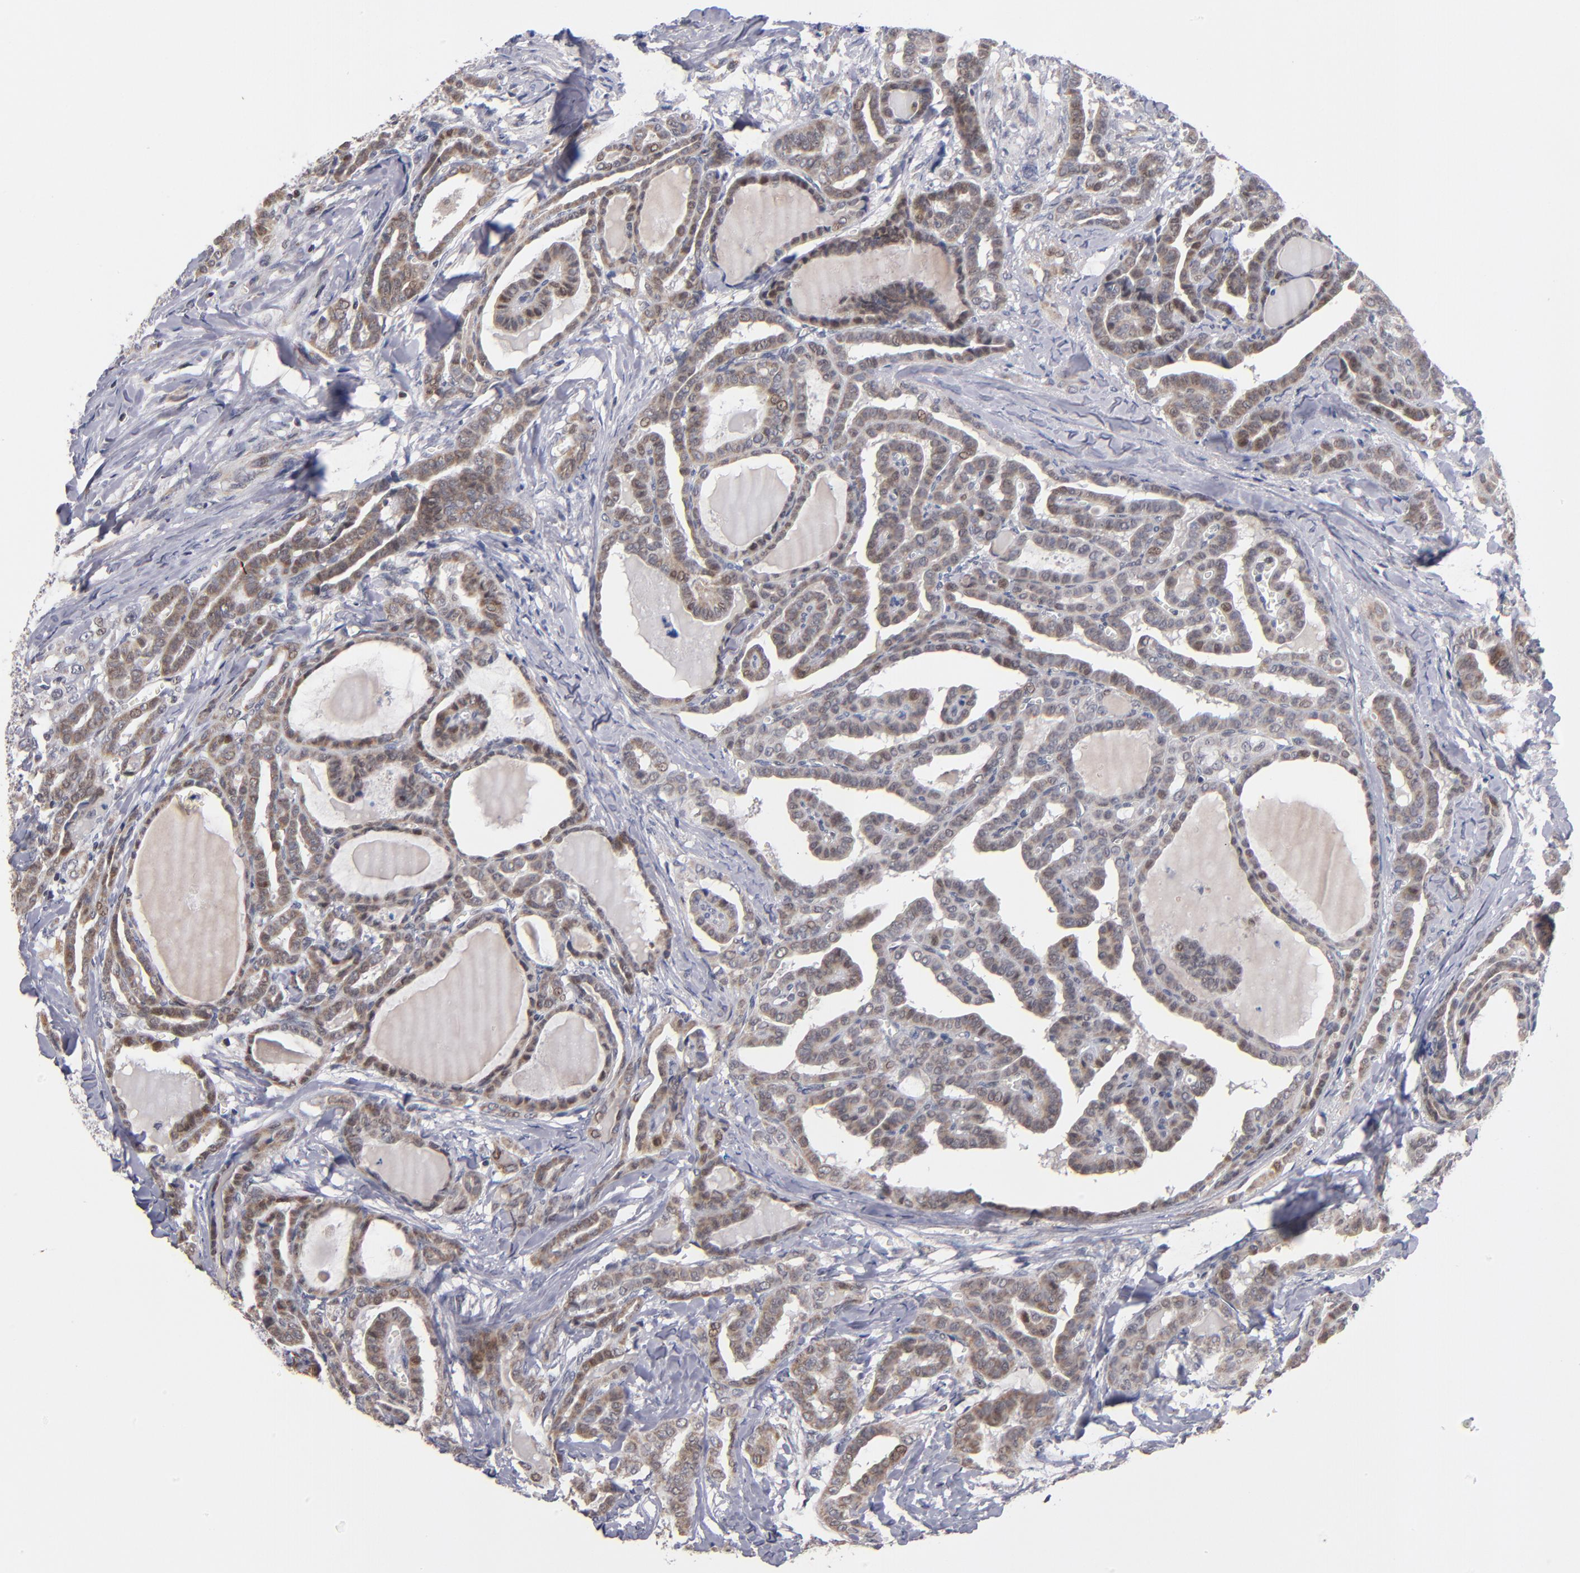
{"staining": {"intensity": "moderate", "quantity": ">75%", "location": "cytoplasmic/membranous,nuclear"}, "tissue": "thyroid cancer", "cell_type": "Tumor cells", "image_type": "cancer", "snomed": [{"axis": "morphology", "description": "Carcinoma, NOS"}, {"axis": "topography", "description": "Thyroid gland"}], "caption": "Protein expression analysis of thyroid cancer demonstrates moderate cytoplasmic/membranous and nuclear staining in approximately >75% of tumor cells.", "gene": "ODF2", "patient": {"sex": "female", "age": 91}}